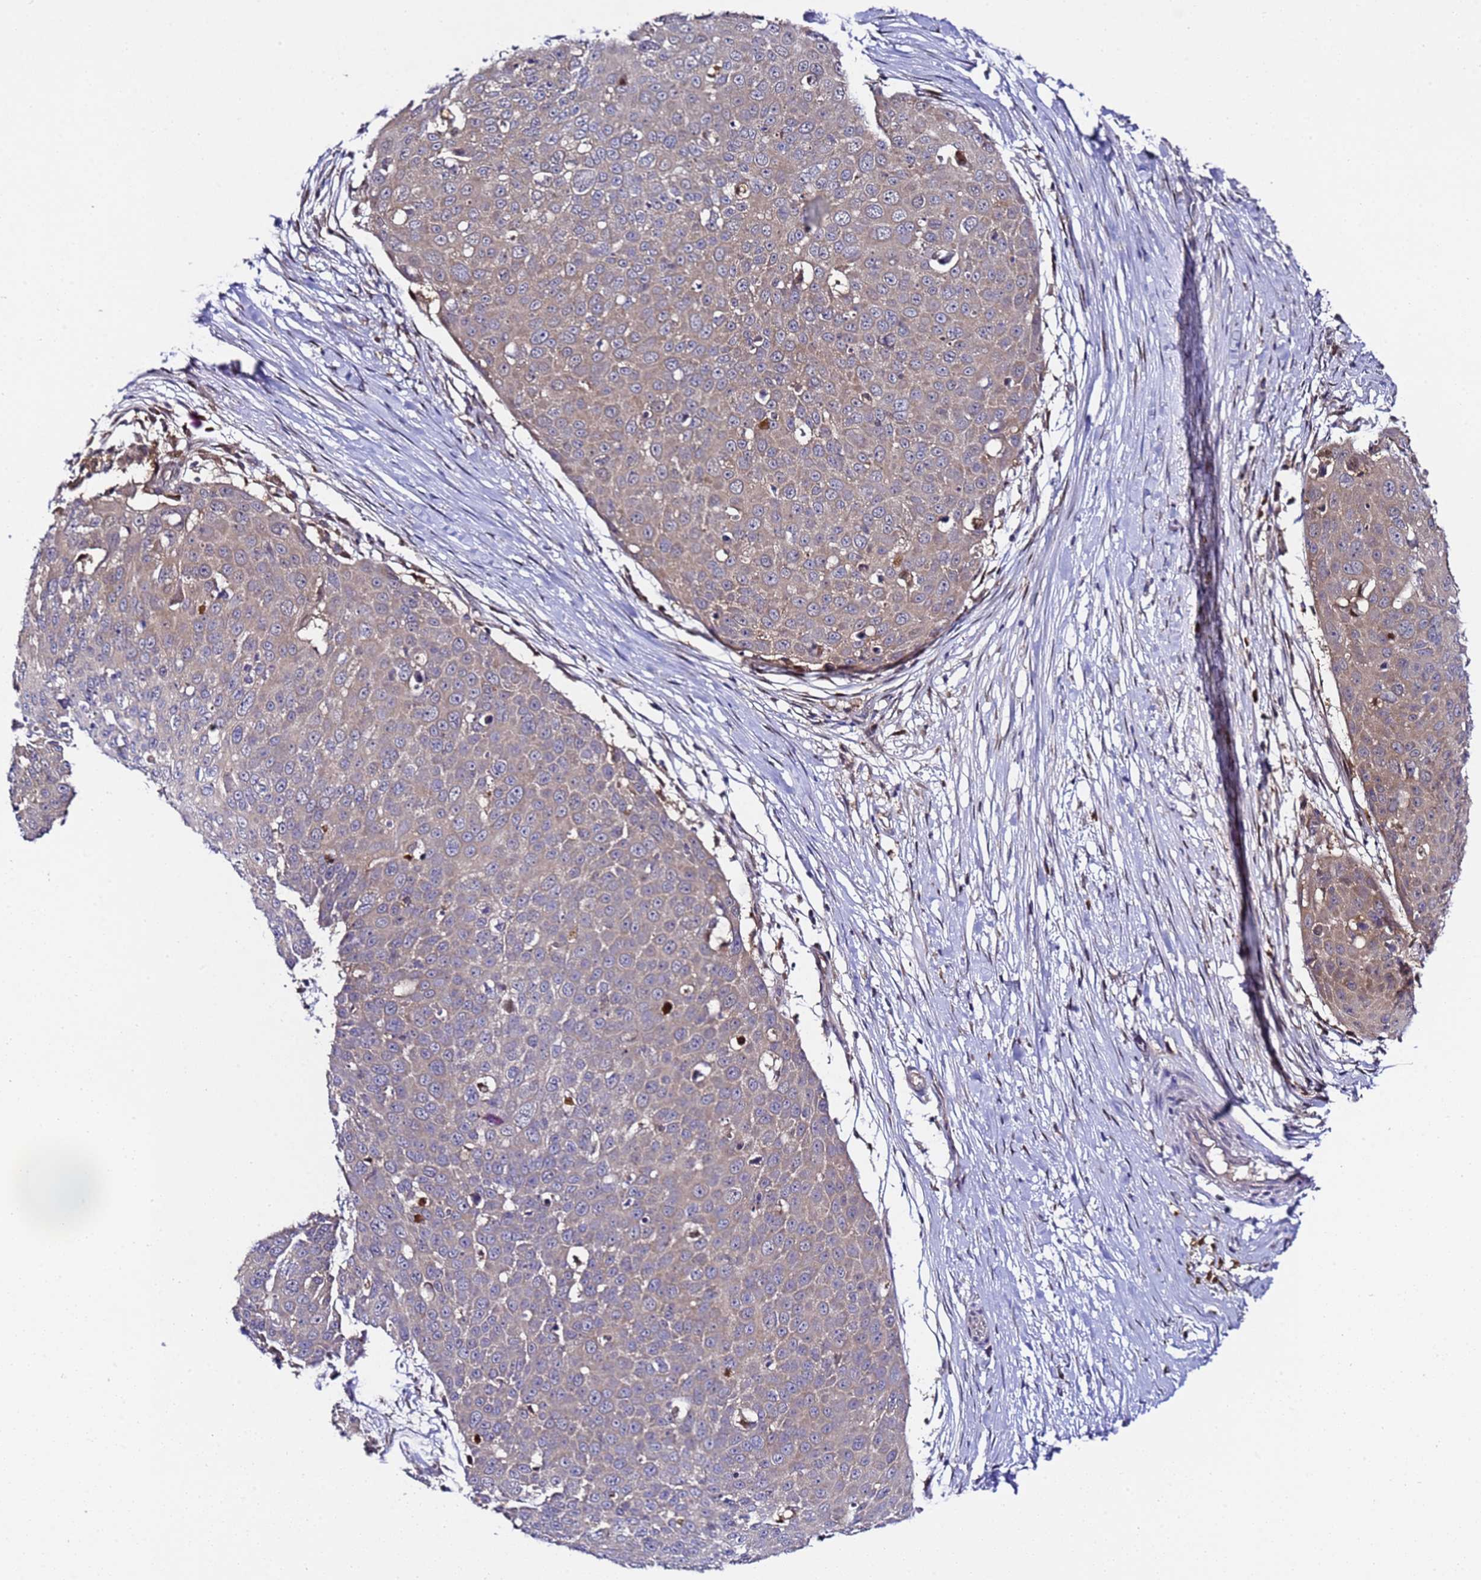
{"staining": {"intensity": "weak", "quantity": ">75%", "location": "cytoplasmic/membranous"}, "tissue": "skin cancer", "cell_type": "Tumor cells", "image_type": "cancer", "snomed": [{"axis": "morphology", "description": "Squamous cell carcinoma, NOS"}, {"axis": "topography", "description": "Skin"}], "caption": "High-power microscopy captured an IHC micrograph of skin cancer (squamous cell carcinoma), revealing weak cytoplasmic/membranous expression in about >75% of tumor cells.", "gene": "ALG3", "patient": {"sex": "male", "age": 71}}